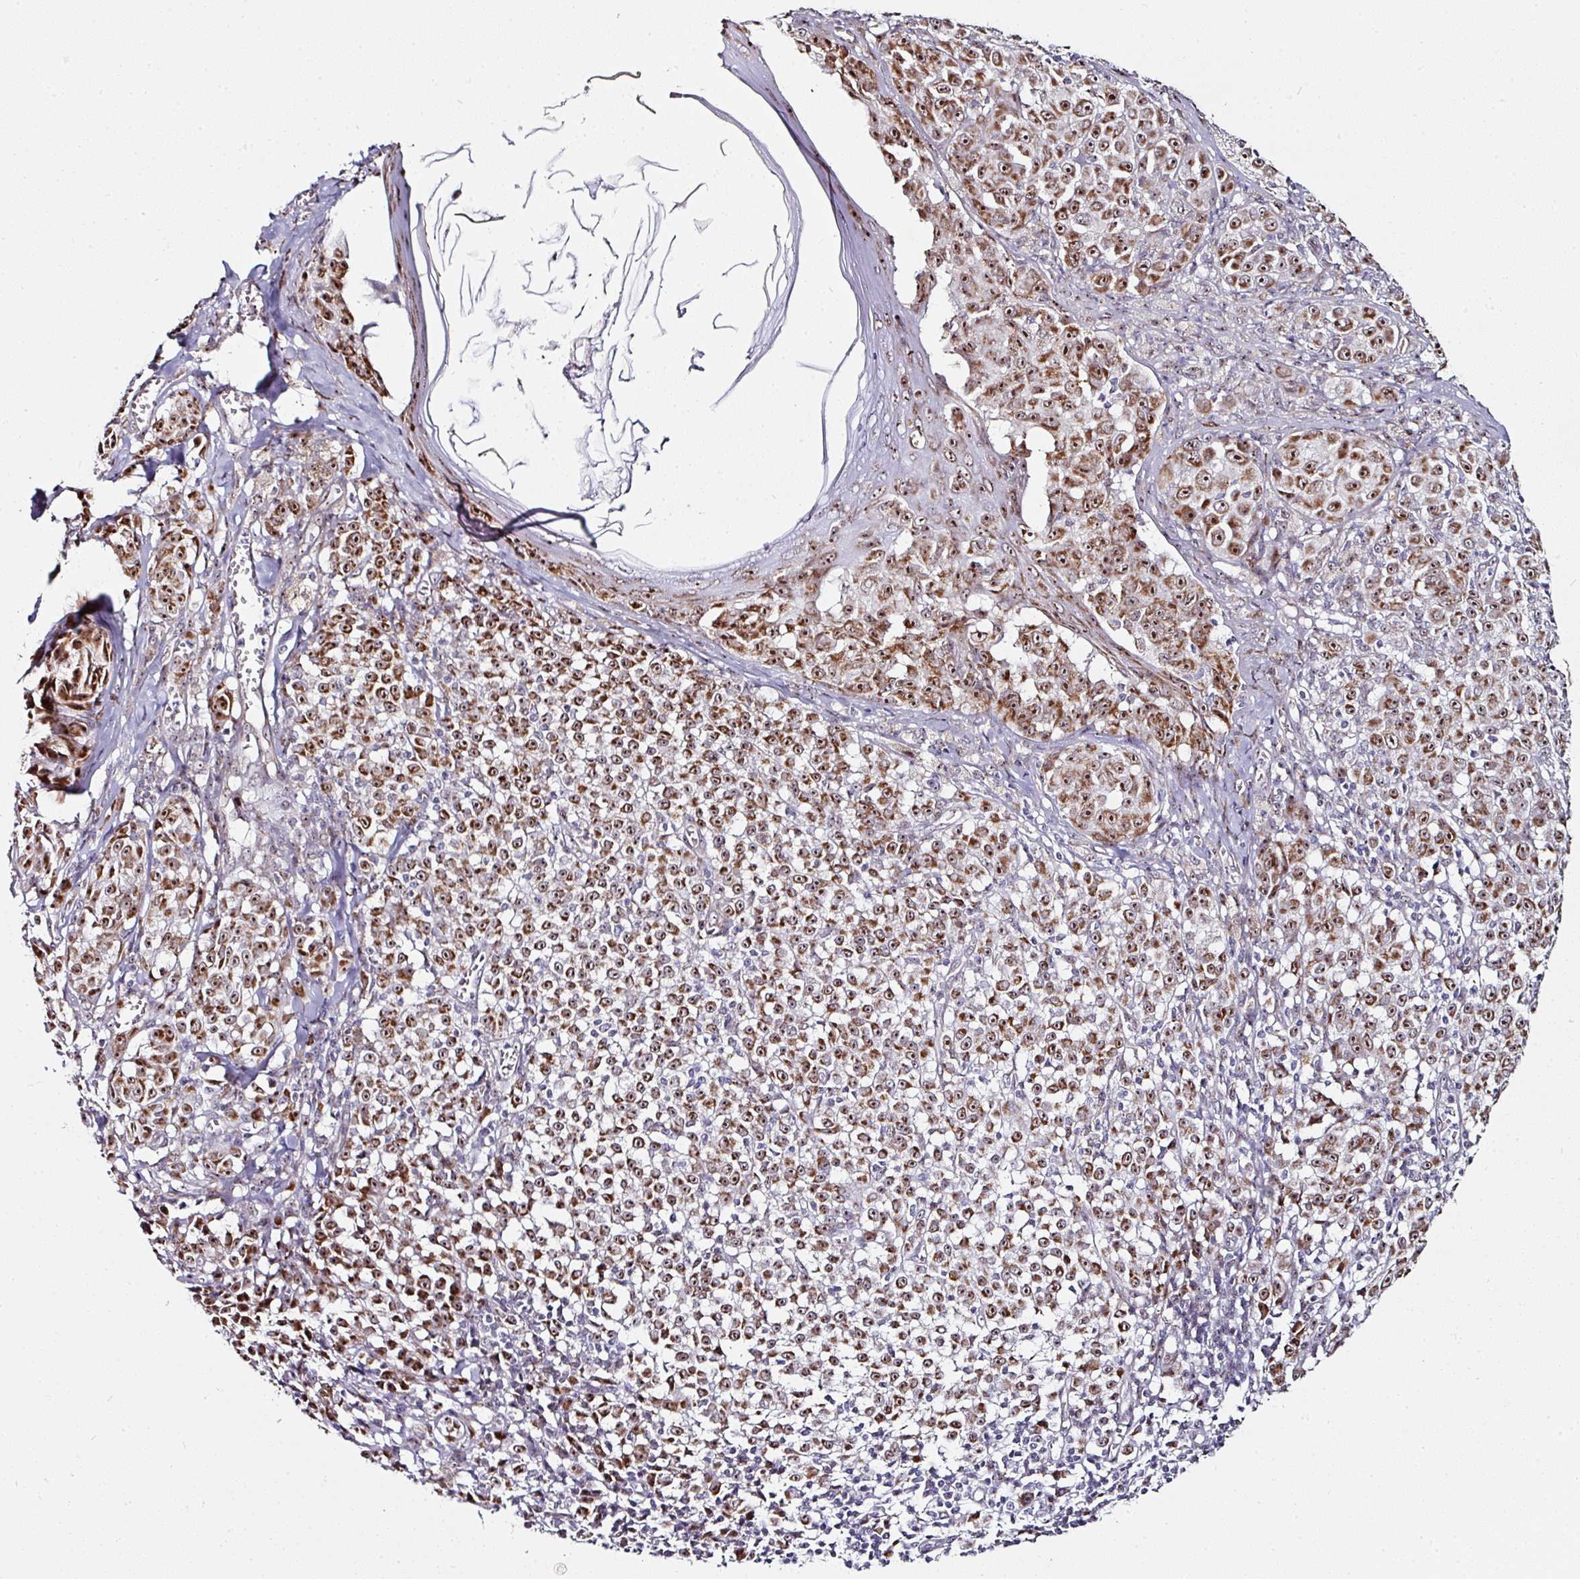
{"staining": {"intensity": "moderate", "quantity": ">75%", "location": "cytoplasmic/membranous,nuclear"}, "tissue": "melanoma", "cell_type": "Tumor cells", "image_type": "cancer", "snomed": [{"axis": "morphology", "description": "Malignant melanoma, NOS"}, {"axis": "topography", "description": "Skin"}], "caption": "Moderate cytoplasmic/membranous and nuclear protein positivity is appreciated in approximately >75% of tumor cells in malignant melanoma.", "gene": "NACC2", "patient": {"sex": "female", "age": 43}}